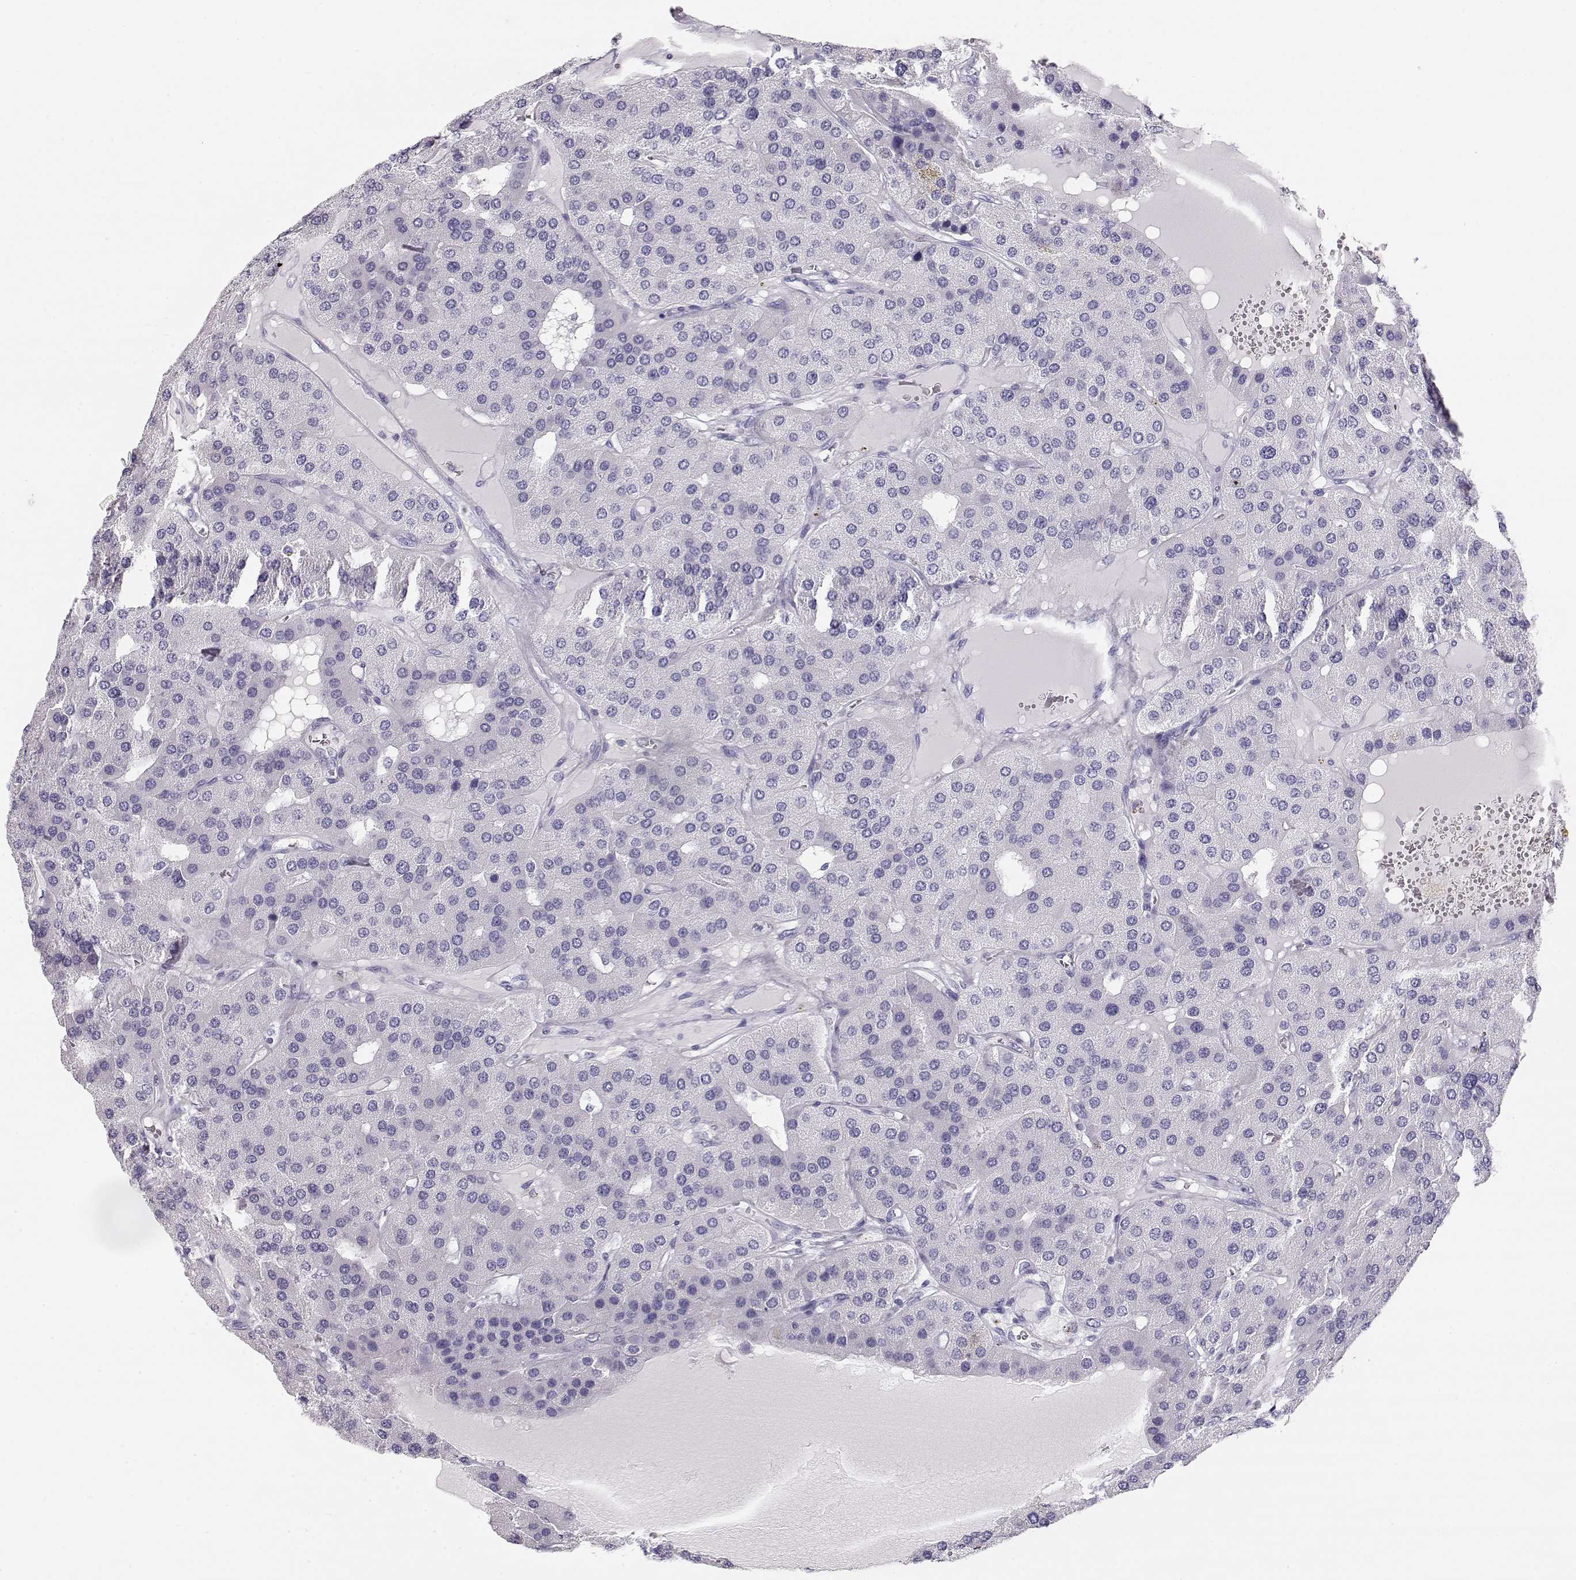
{"staining": {"intensity": "negative", "quantity": "none", "location": "none"}, "tissue": "parathyroid gland", "cell_type": "Glandular cells", "image_type": "normal", "snomed": [{"axis": "morphology", "description": "Normal tissue, NOS"}, {"axis": "morphology", "description": "Adenoma, NOS"}, {"axis": "topography", "description": "Parathyroid gland"}], "caption": "The histopathology image reveals no staining of glandular cells in benign parathyroid gland.", "gene": "MAGEC1", "patient": {"sex": "female", "age": 86}}